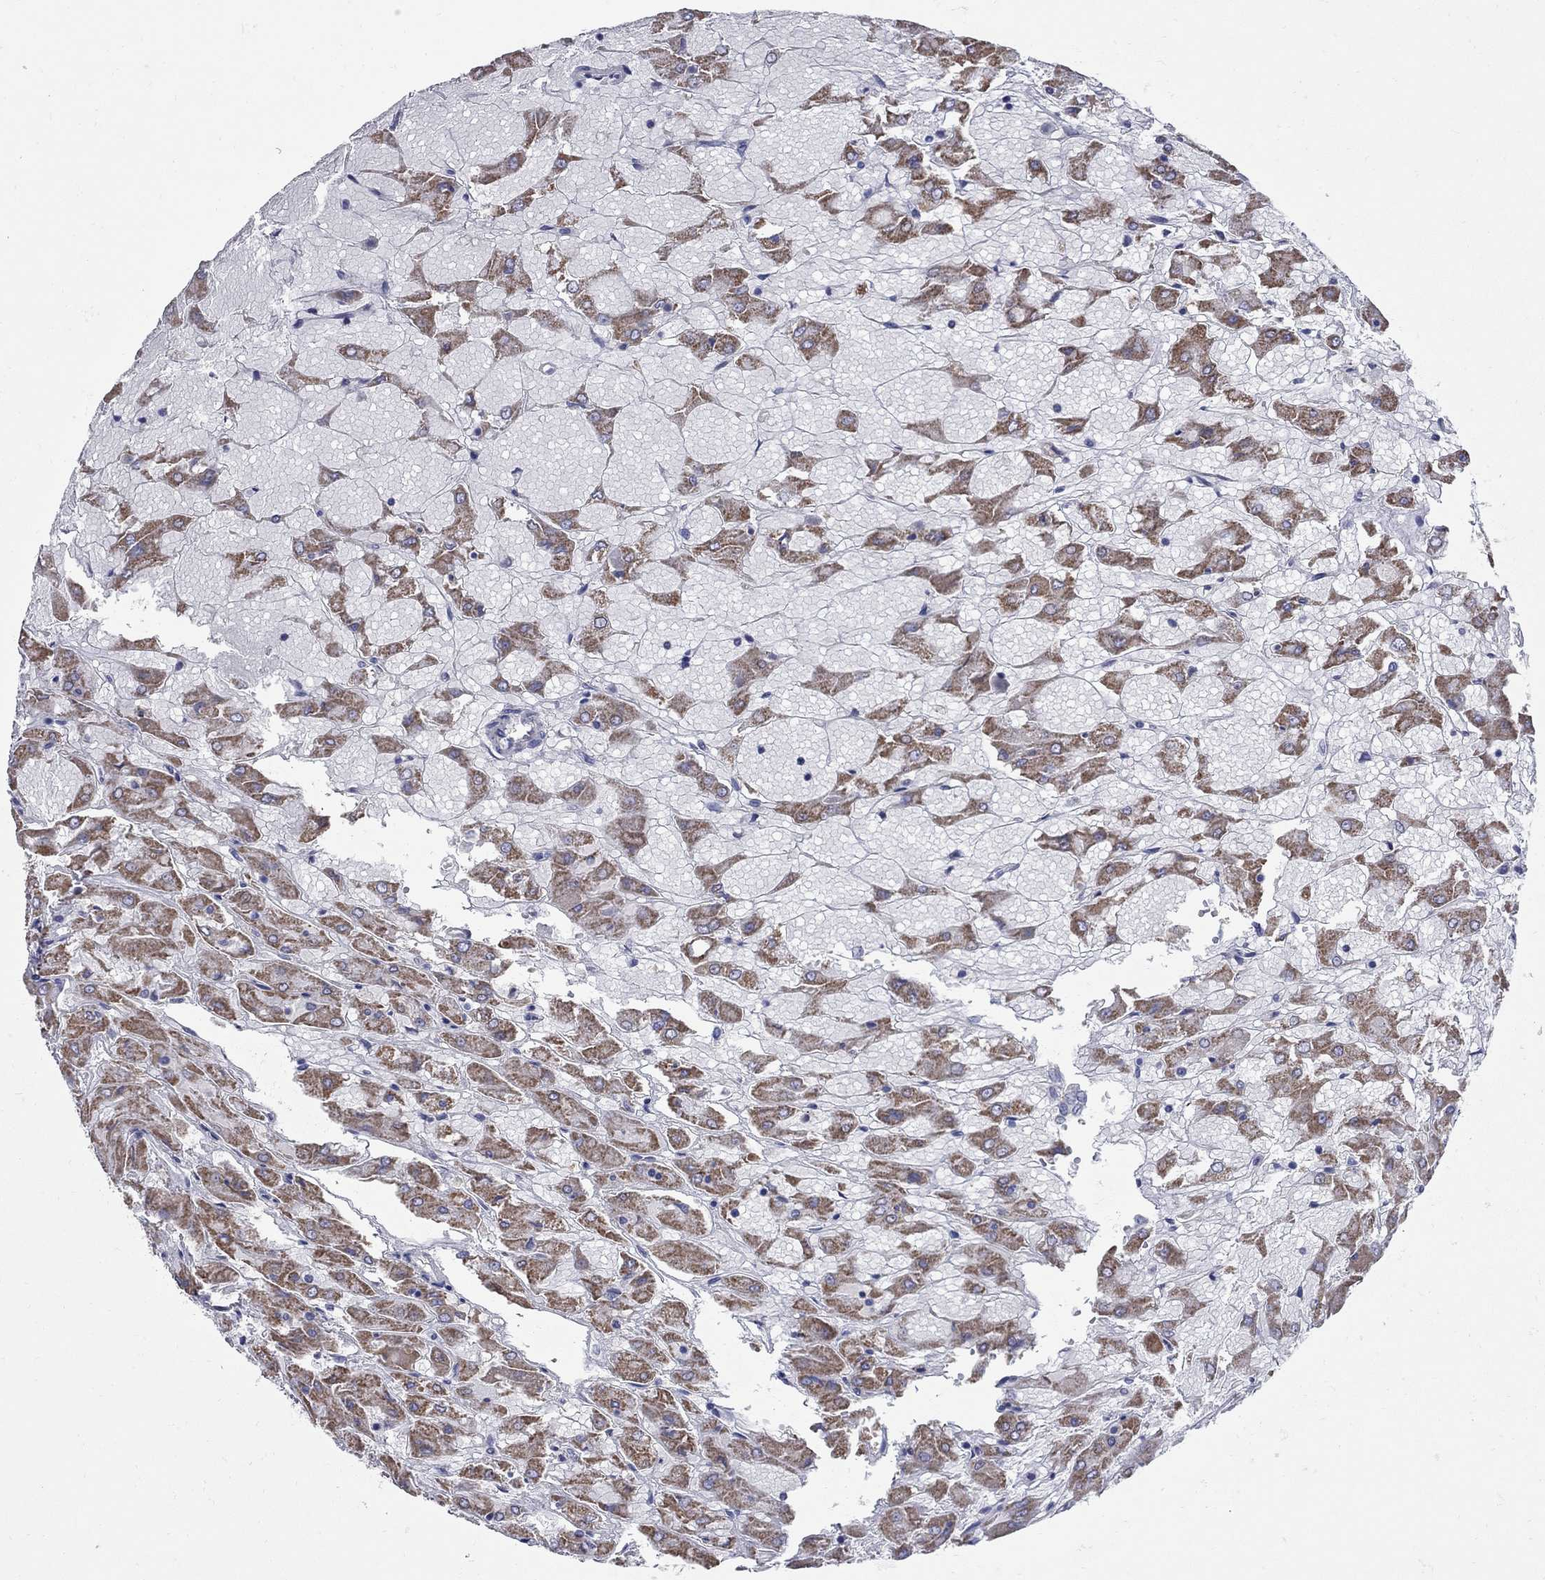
{"staining": {"intensity": "strong", "quantity": ">75%", "location": "cytoplasmic/membranous"}, "tissue": "renal cancer", "cell_type": "Tumor cells", "image_type": "cancer", "snomed": [{"axis": "morphology", "description": "Adenocarcinoma, NOS"}, {"axis": "topography", "description": "Kidney"}], "caption": "Immunohistochemical staining of human renal cancer (adenocarcinoma) demonstrates high levels of strong cytoplasmic/membranous expression in approximately >75% of tumor cells.", "gene": "PDZD3", "patient": {"sex": "male", "age": 72}}